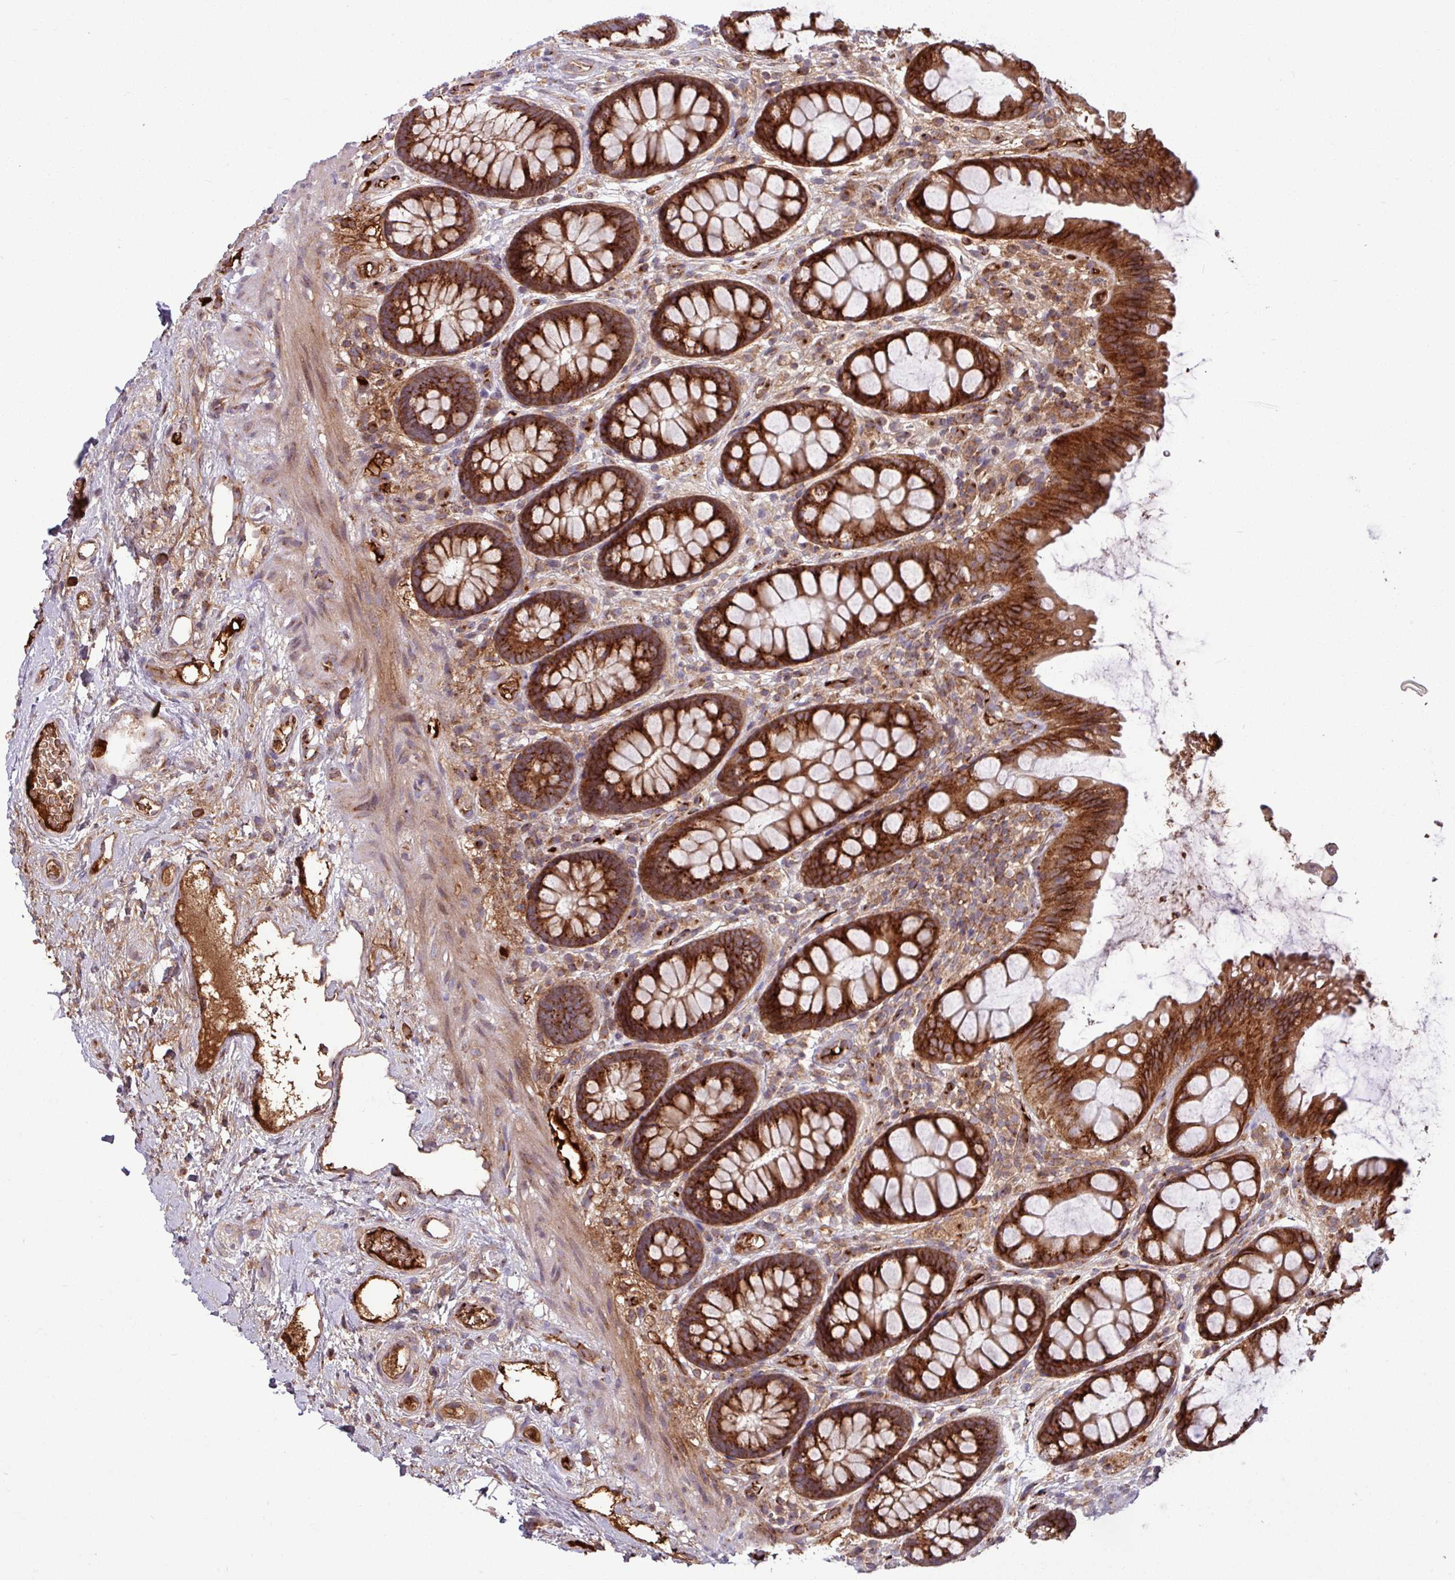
{"staining": {"intensity": "strong", "quantity": ">75%", "location": "cytoplasmic/membranous"}, "tissue": "rectum", "cell_type": "Glandular cells", "image_type": "normal", "snomed": [{"axis": "morphology", "description": "Normal tissue, NOS"}, {"axis": "topography", "description": "Rectum"}], "caption": "Immunohistochemical staining of benign rectum displays strong cytoplasmic/membranous protein staining in about >75% of glandular cells. The staining was performed using DAB to visualize the protein expression in brown, while the nuclei were stained in blue with hematoxylin (Magnification: 20x).", "gene": "LSM12", "patient": {"sex": "female", "age": 67}}